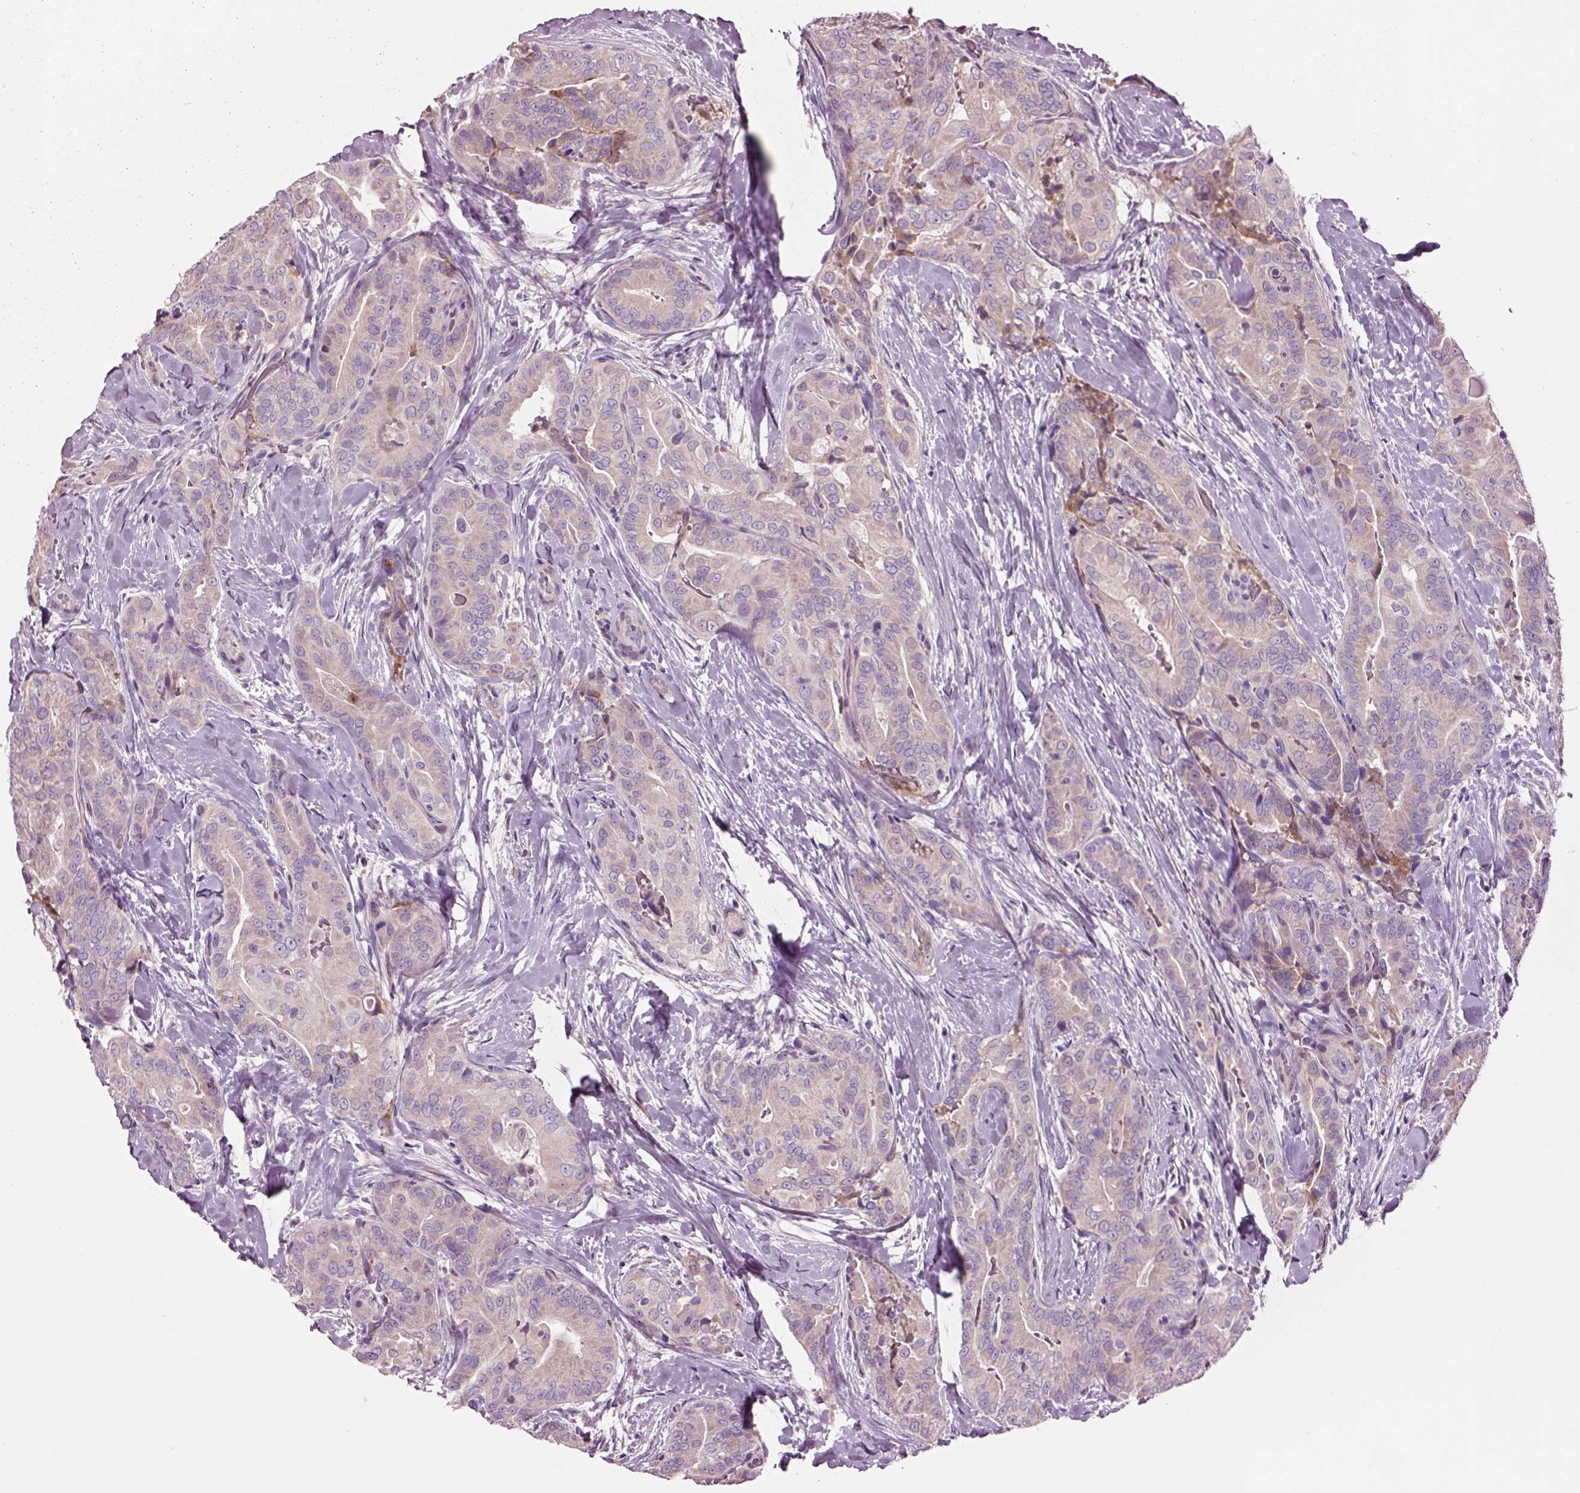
{"staining": {"intensity": "weak", "quantity": "<25%", "location": "cytoplasmic/membranous"}, "tissue": "thyroid cancer", "cell_type": "Tumor cells", "image_type": "cancer", "snomed": [{"axis": "morphology", "description": "Papillary adenocarcinoma, NOS"}, {"axis": "topography", "description": "Thyroid gland"}], "caption": "Thyroid cancer (papillary adenocarcinoma) was stained to show a protein in brown. There is no significant staining in tumor cells. (Brightfield microscopy of DAB (3,3'-diaminobenzidine) IHC at high magnification).", "gene": "PLPP7", "patient": {"sex": "male", "age": 61}}